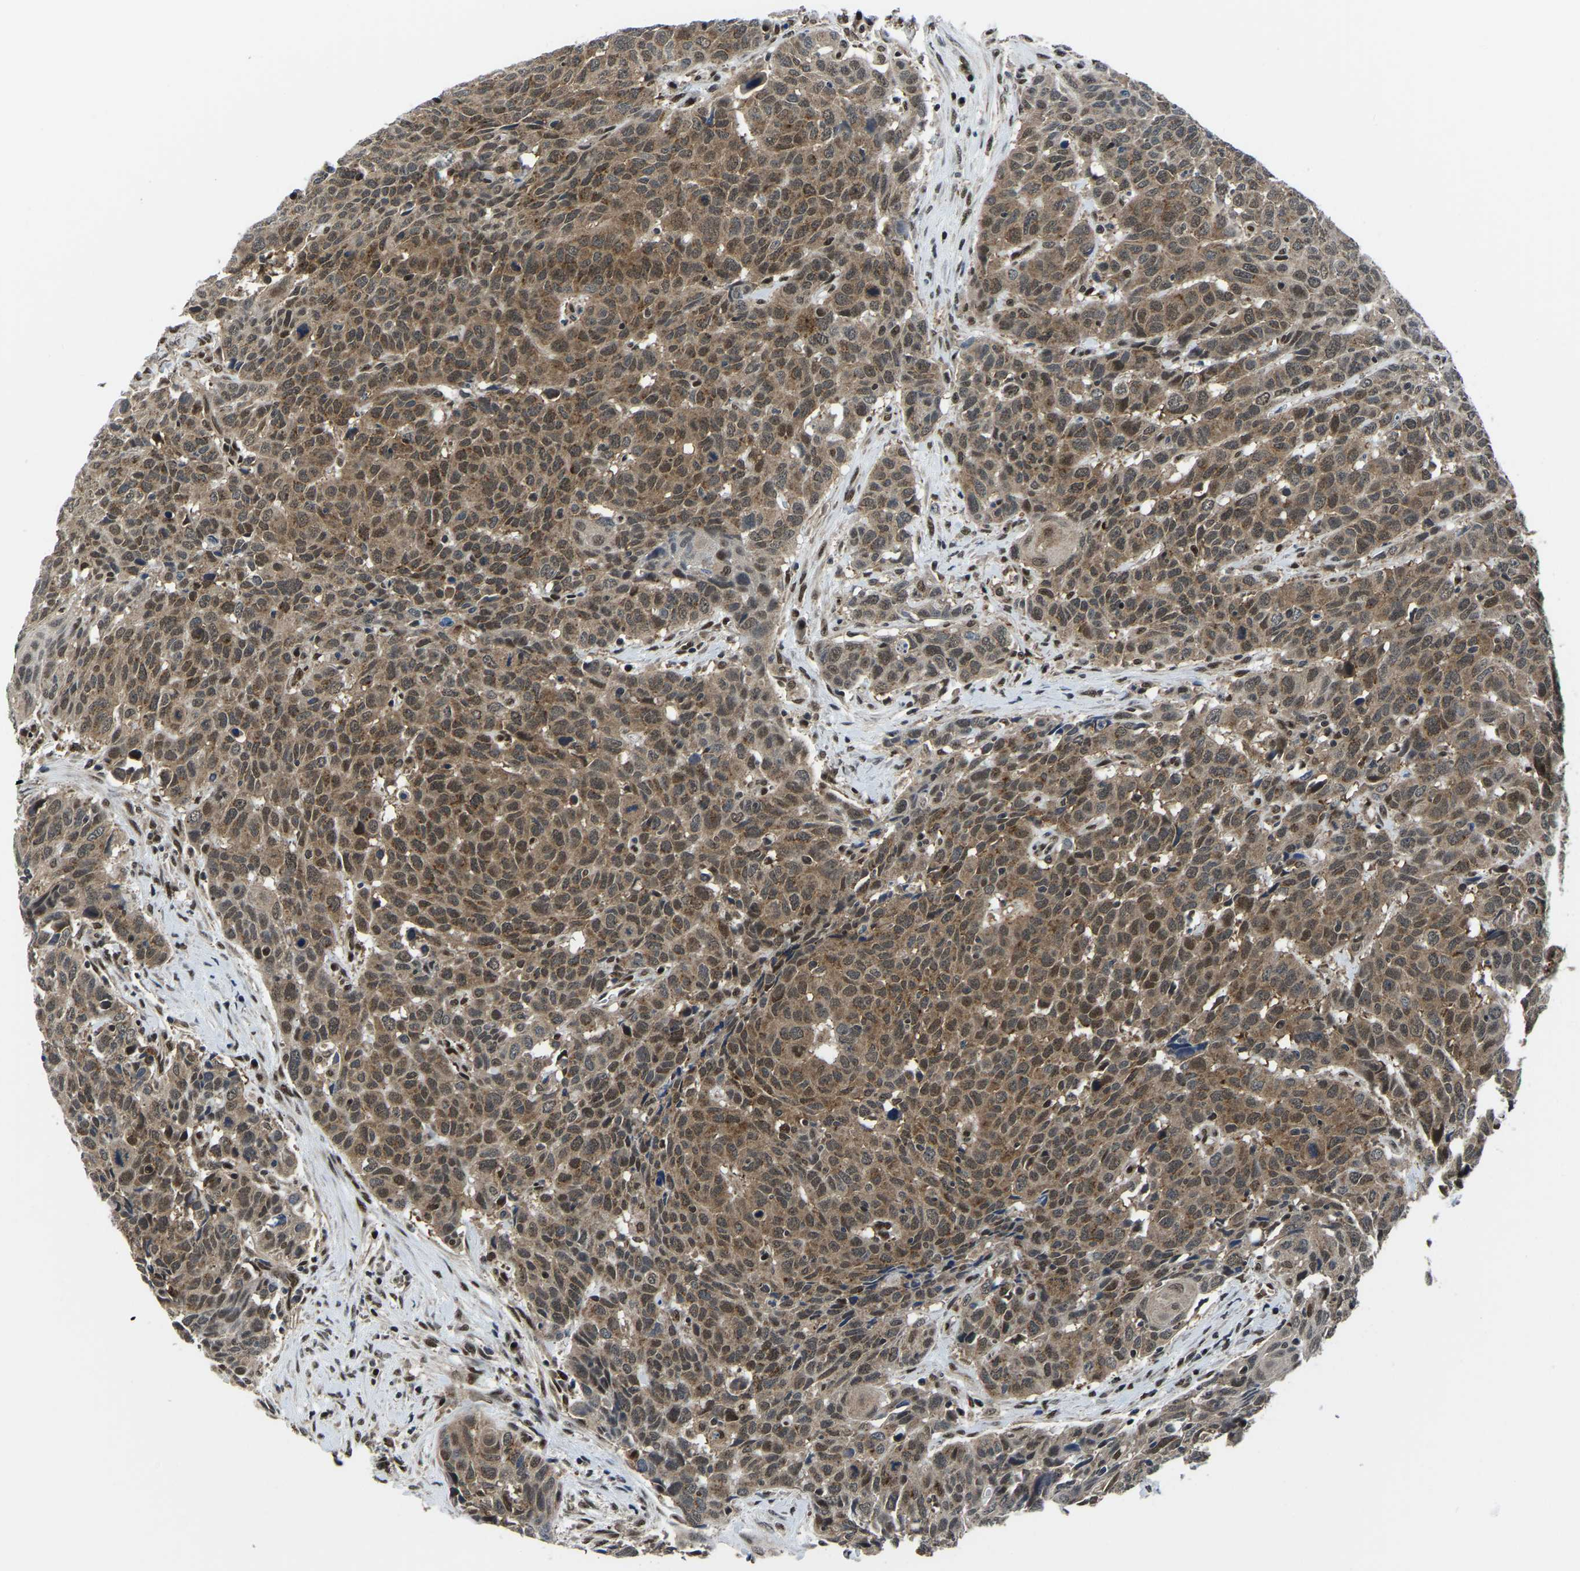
{"staining": {"intensity": "moderate", "quantity": ">75%", "location": "cytoplasmic/membranous,nuclear"}, "tissue": "head and neck cancer", "cell_type": "Tumor cells", "image_type": "cancer", "snomed": [{"axis": "morphology", "description": "Squamous cell carcinoma, NOS"}, {"axis": "topography", "description": "Head-Neck"}], "caption": "A photomicrograph showing moderate cytoplasmic/membranous and nuclear positivity in about >75% of tumor cells in head and neck cancer (squamous cell carcinoma), as visualized by brown immunohistochemical staining.", "gene": "DFFA", "patient": {"sex": "male", "age": 66}}